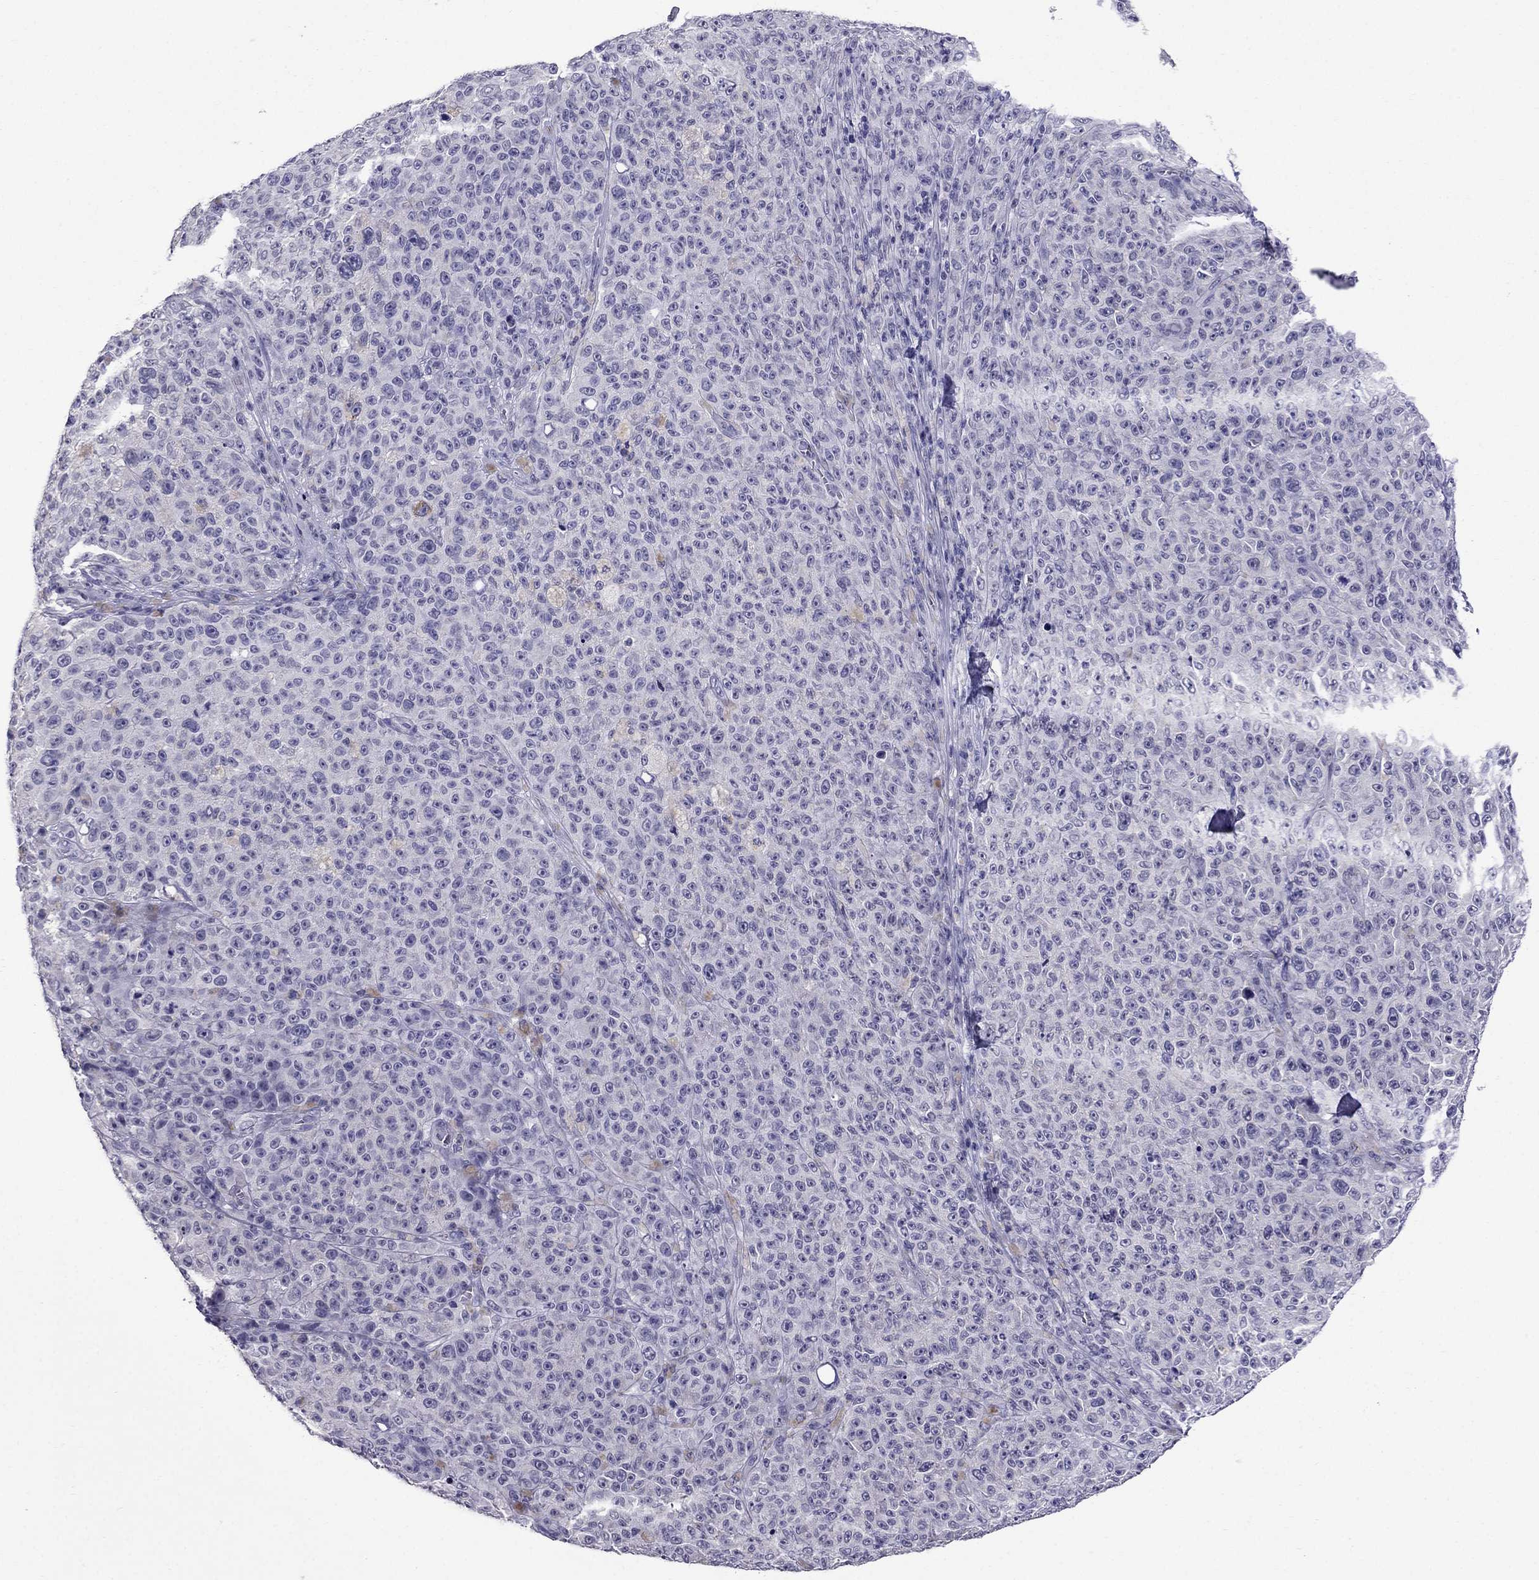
{"staining": {"intensity": "negative", "quantity": "none", "location": "none"}, "tissue": "melanoma", "cell_type": "Tumor cells", "image_type": "cancer", "snomed": [{"axis": "morphology", "description": "Malignant melanoma, NOS"}, {"axis": "topography", "description": "Skin"}], "caption": "There is no significant staining in tumor cells of malignant melanoma. Nuclei are stained in blue.", "gene": "OLFM4", "patient": {"sex": "female", "age": 82}}